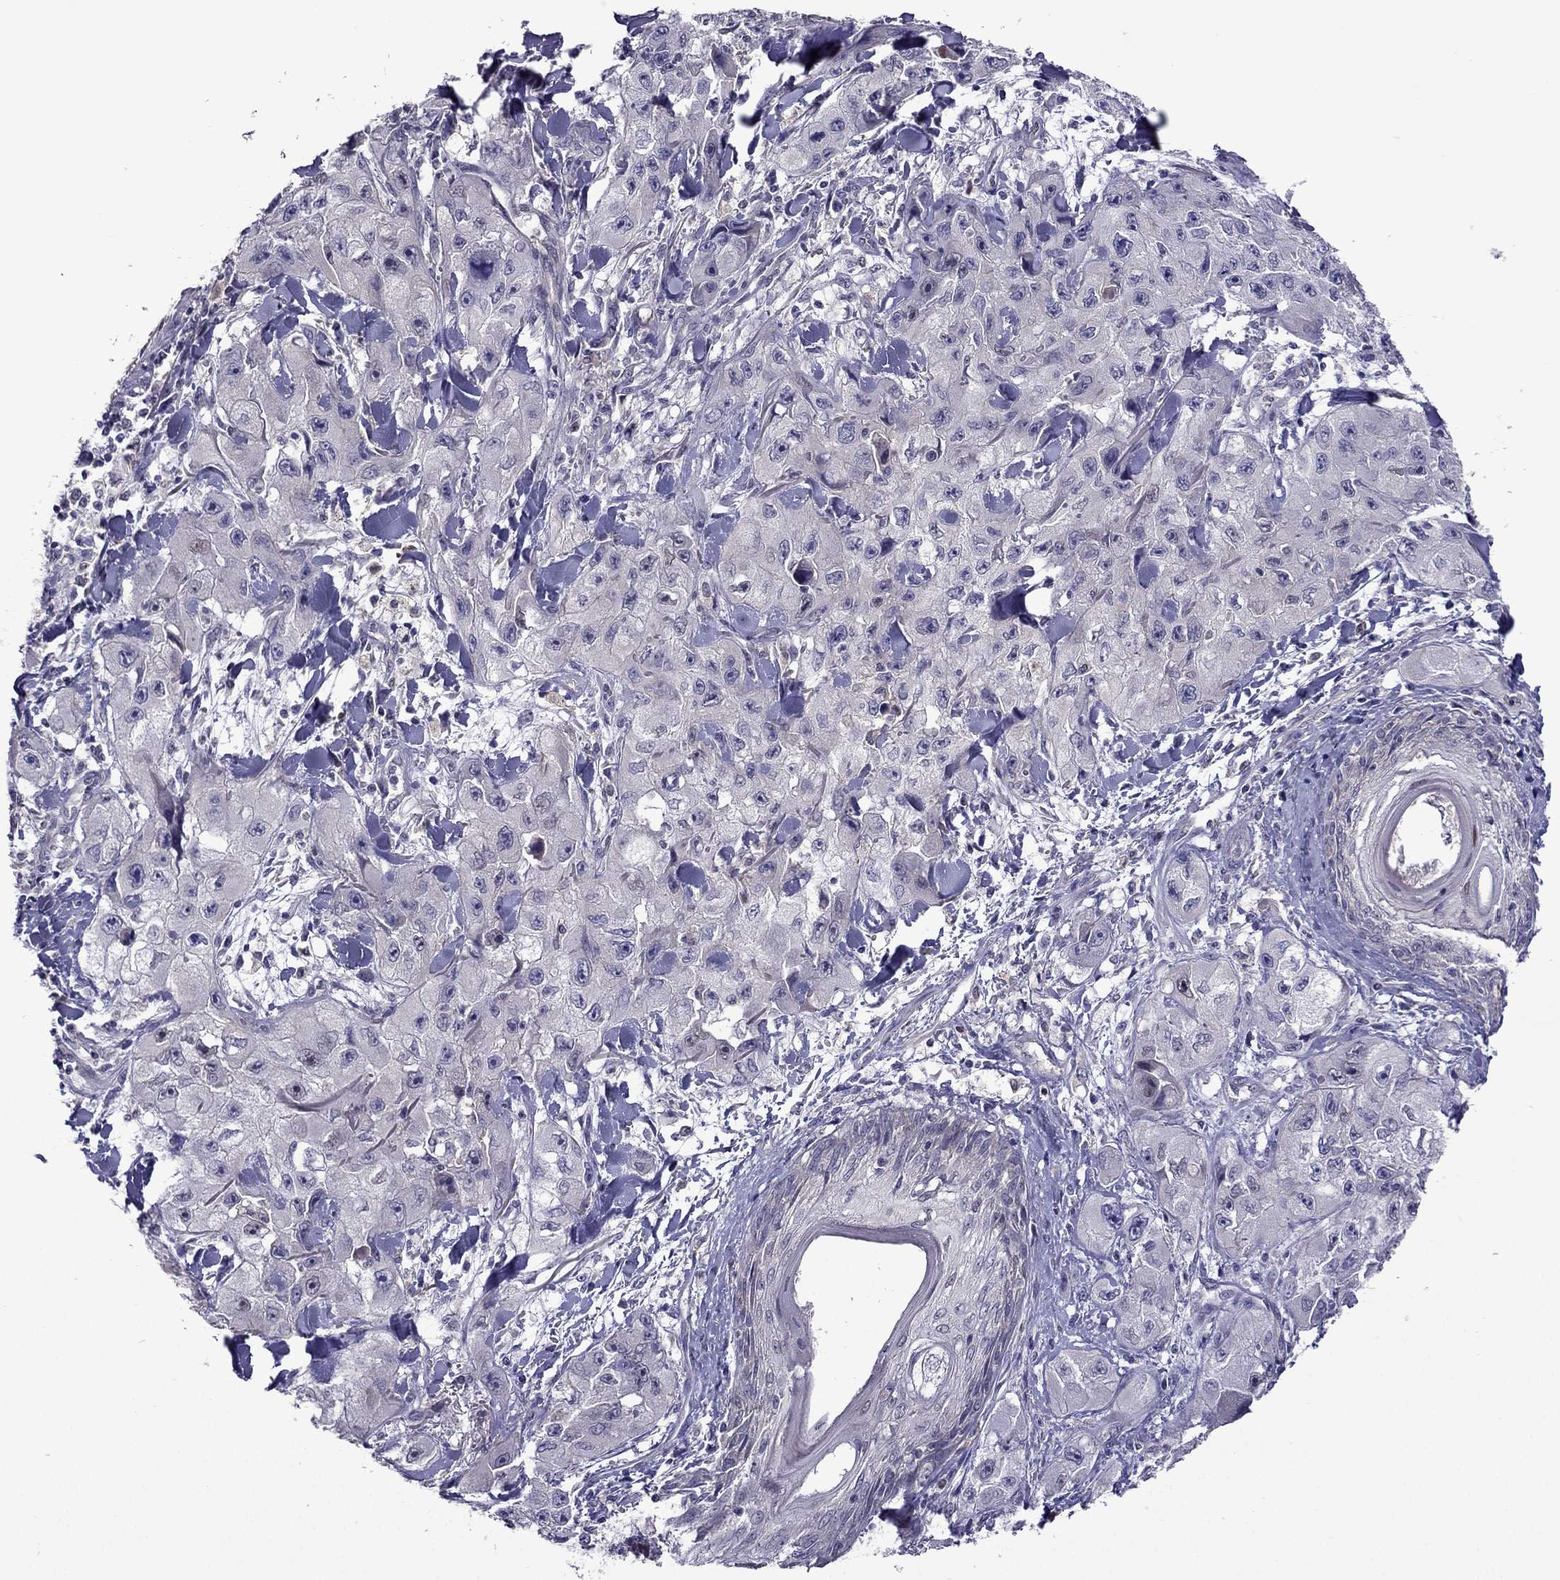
{"staining": {"intensity": "negative", "quantity": "none", "location": "none"}, "tissue": "skin cancer", "cell_type": "Tumor cells", "image_type": "cancer", "snomed": [{"axis": "morphology", "description": "Squamous cell carcinoma, NOS"}, {"axis": "topography", "description": "Skin"}, {"axis": "topography", "description": "Subcutis"}], "caption": "Immunohistochemical staining of human skin cancer demonstrates no significant positivity in tumor cells.", "gene": "CDK5", "patient": {"sex": "male", "age": 73}}